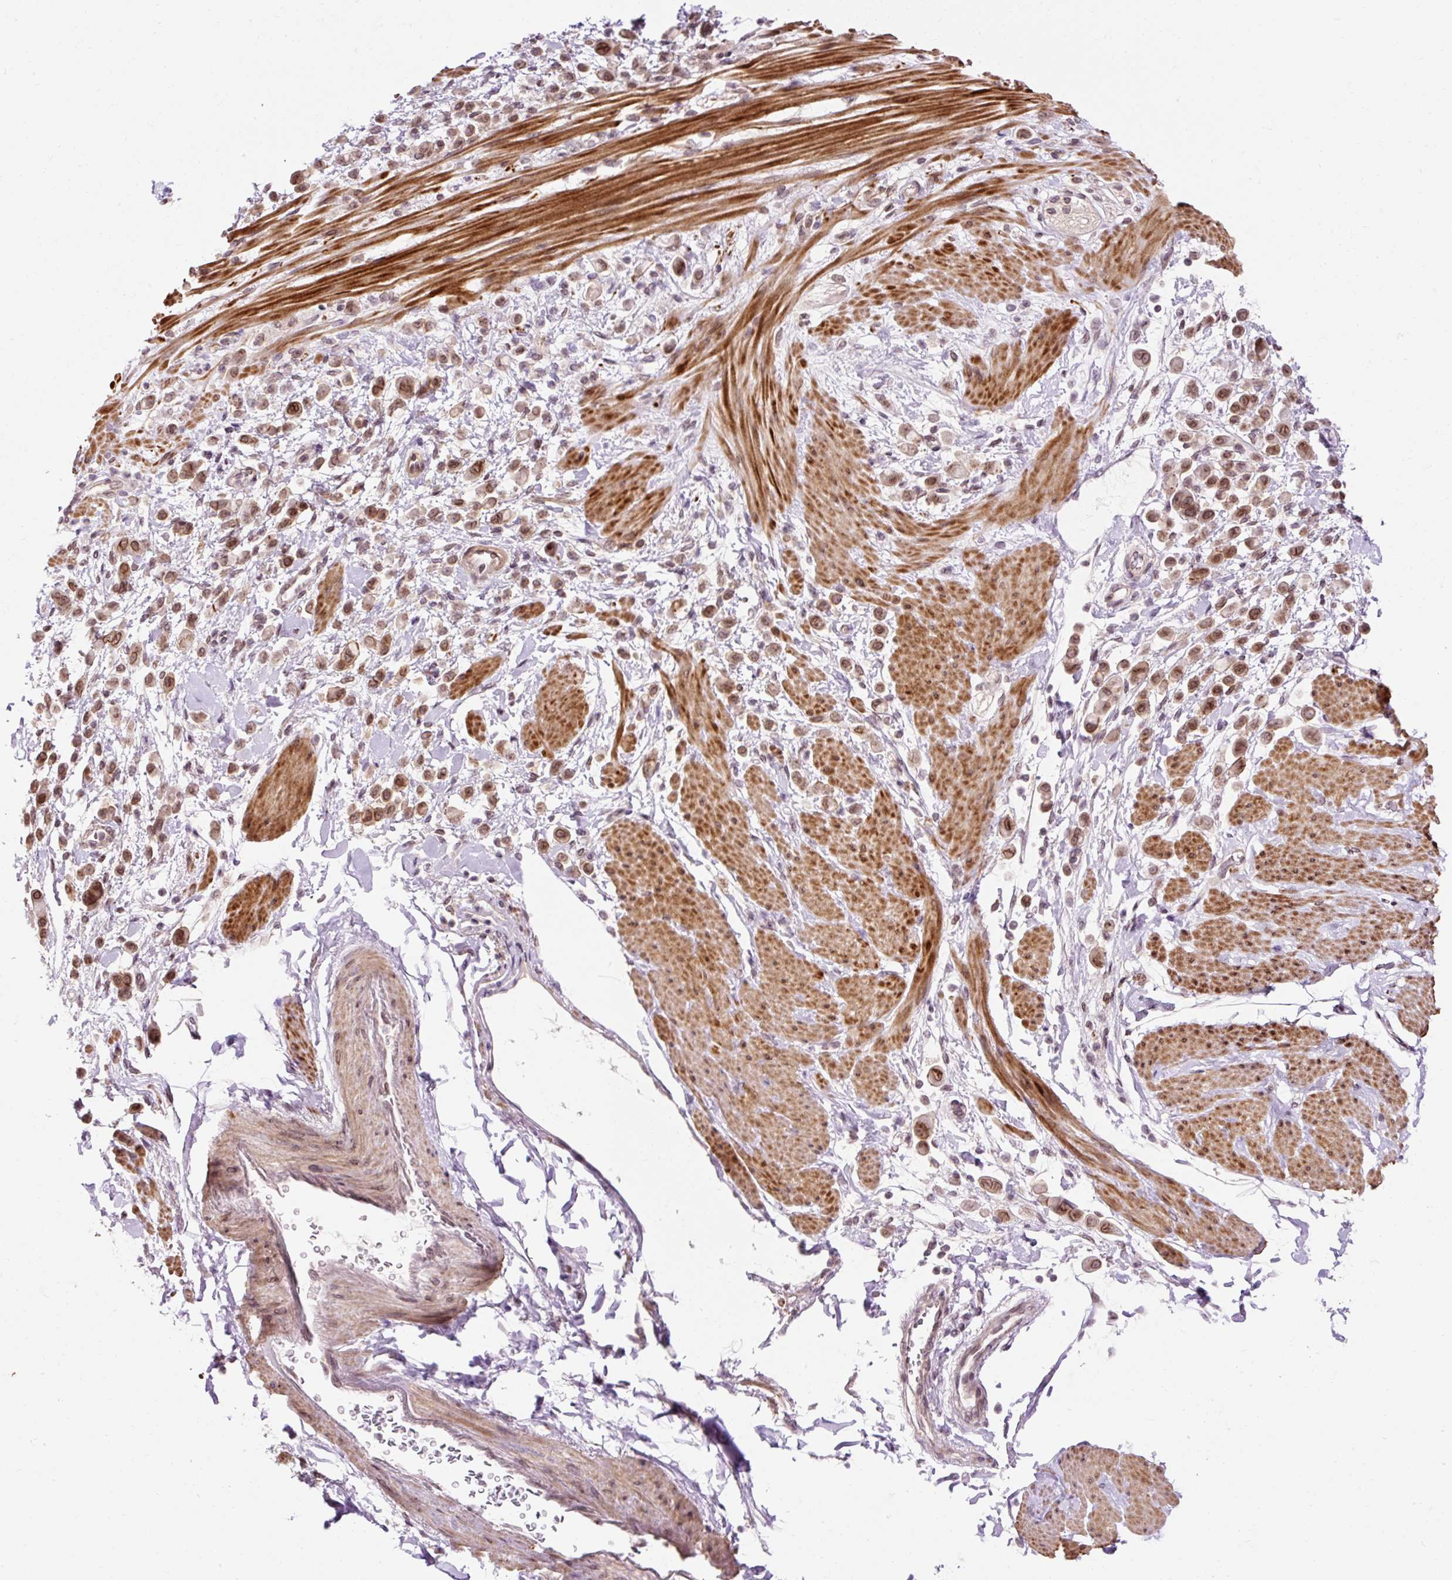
{"staining": {"intensity": "moderate", "quantity": ">75%", "location": "cytoplasmic/membranous,nuclear"}, "tissue": "pancreatic cancer", "cell_type": "Tumor cells", "image_type": "cancer", "snomed": [{"axis": "morphology", "description": "Normal tissue, NOS"}, {"axis": "morphology", "description": "Adenocarcinoma, NOS"}, {"axis": "topography", "description": "Pancreas"}], "caption": "The photomicrograph shows a brown stain indicating the presence of a protein in the cytoplasmic/membranous and nuclear of tumor cells in pancreatic cancer.", "gene": "ZNF610", "patient": {"sex": "female", "age": 64}}